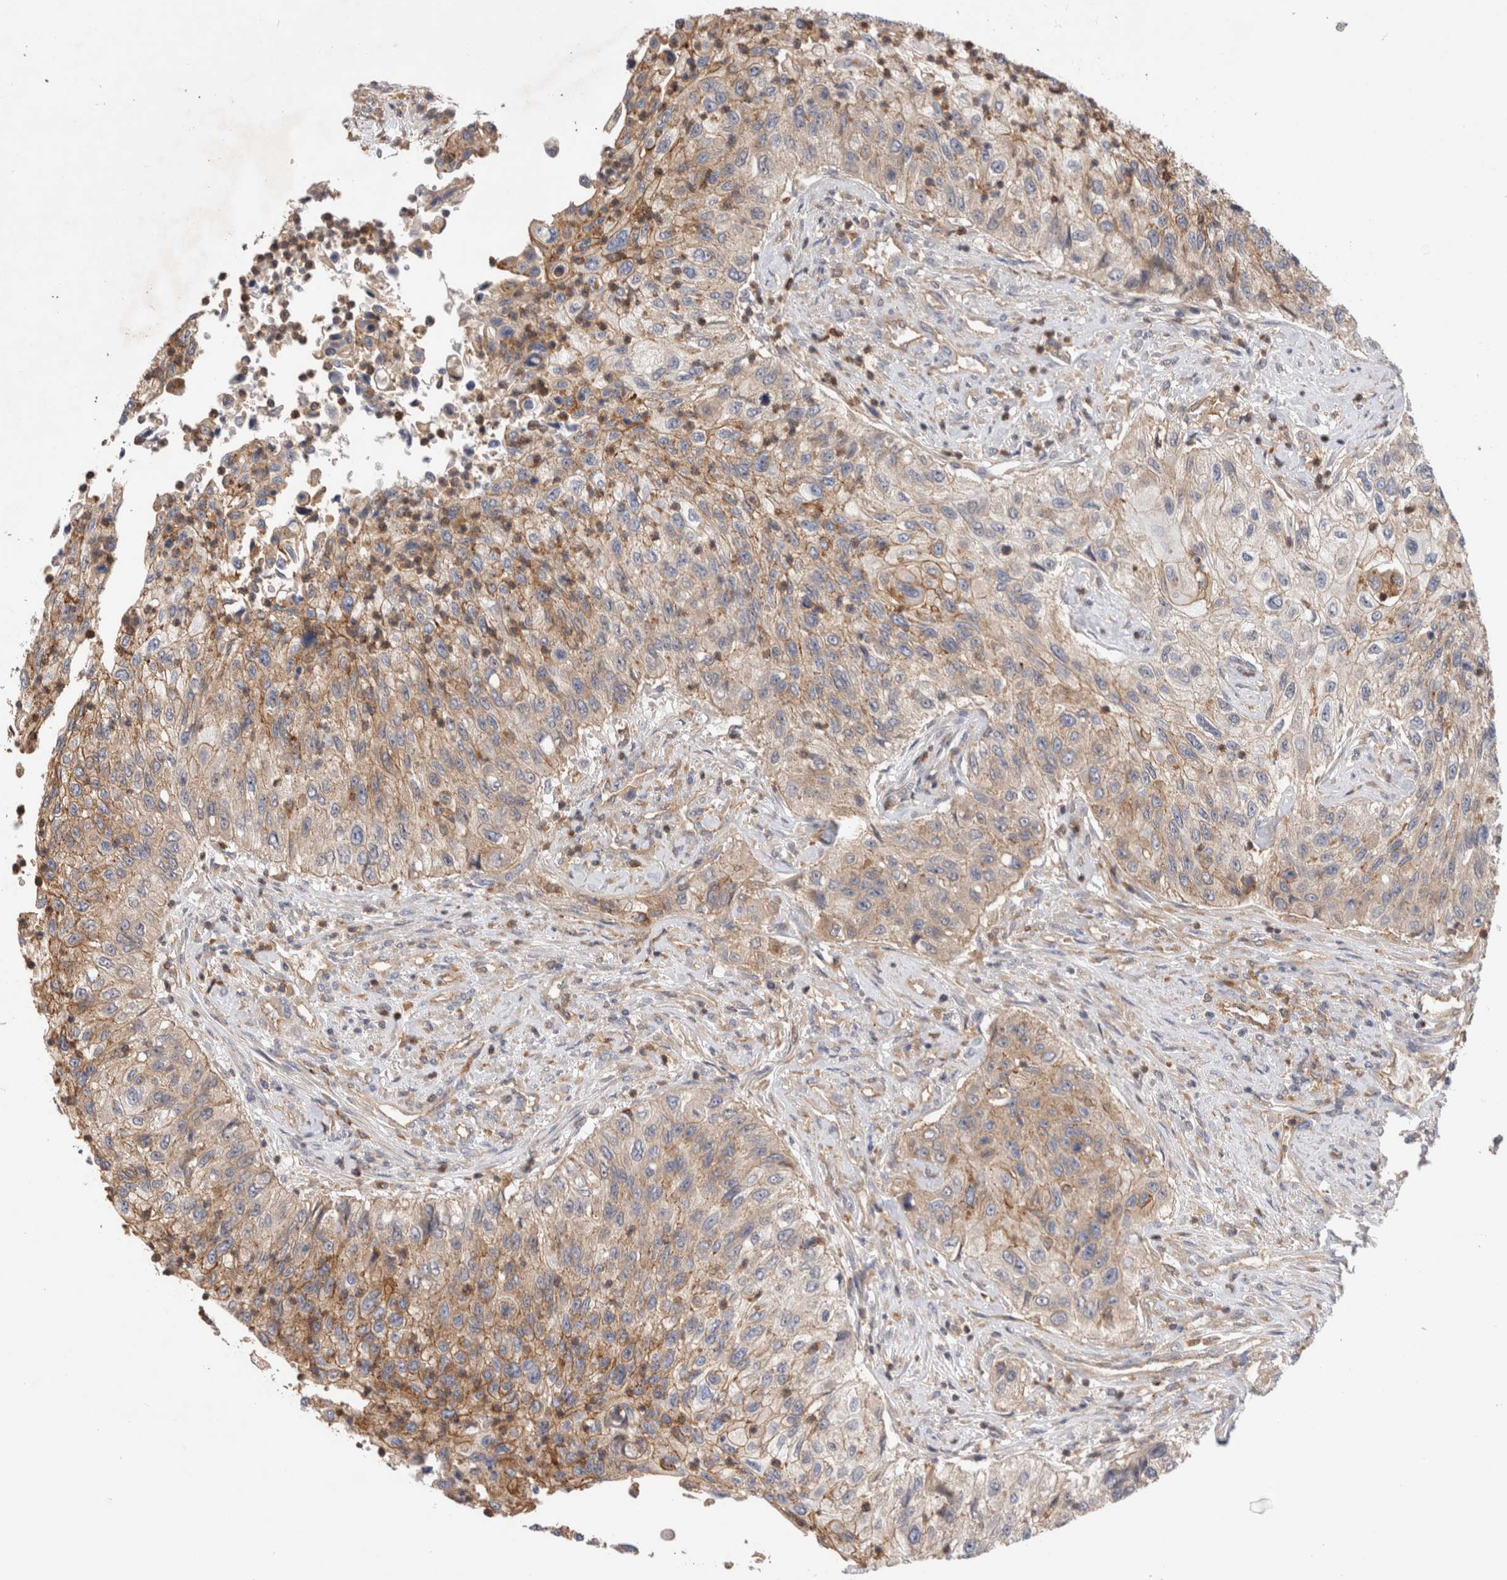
{"staining": {"intensity": "moderate", "quantity": "25%-75%", "location": "cytoplasmic/membranous"}, "tissue": "urothelial cancer", "cell_type": "Tumor cells", "image_type": "cancer", "snomed": [{"axis": "morphology", "description": "Urothelial carcinoma, High grade"}, {"axis": "topography", "description": "Urinary bladder"}], "caption": "IHC of high-grade urothelial carcinoma demonstrates medium levels of moderate cytoplasmic/membranous staining in about 25%-75% of tumor cells.", "gene": "BNIP2", "patient": {"sex": "female", "age": 60}}